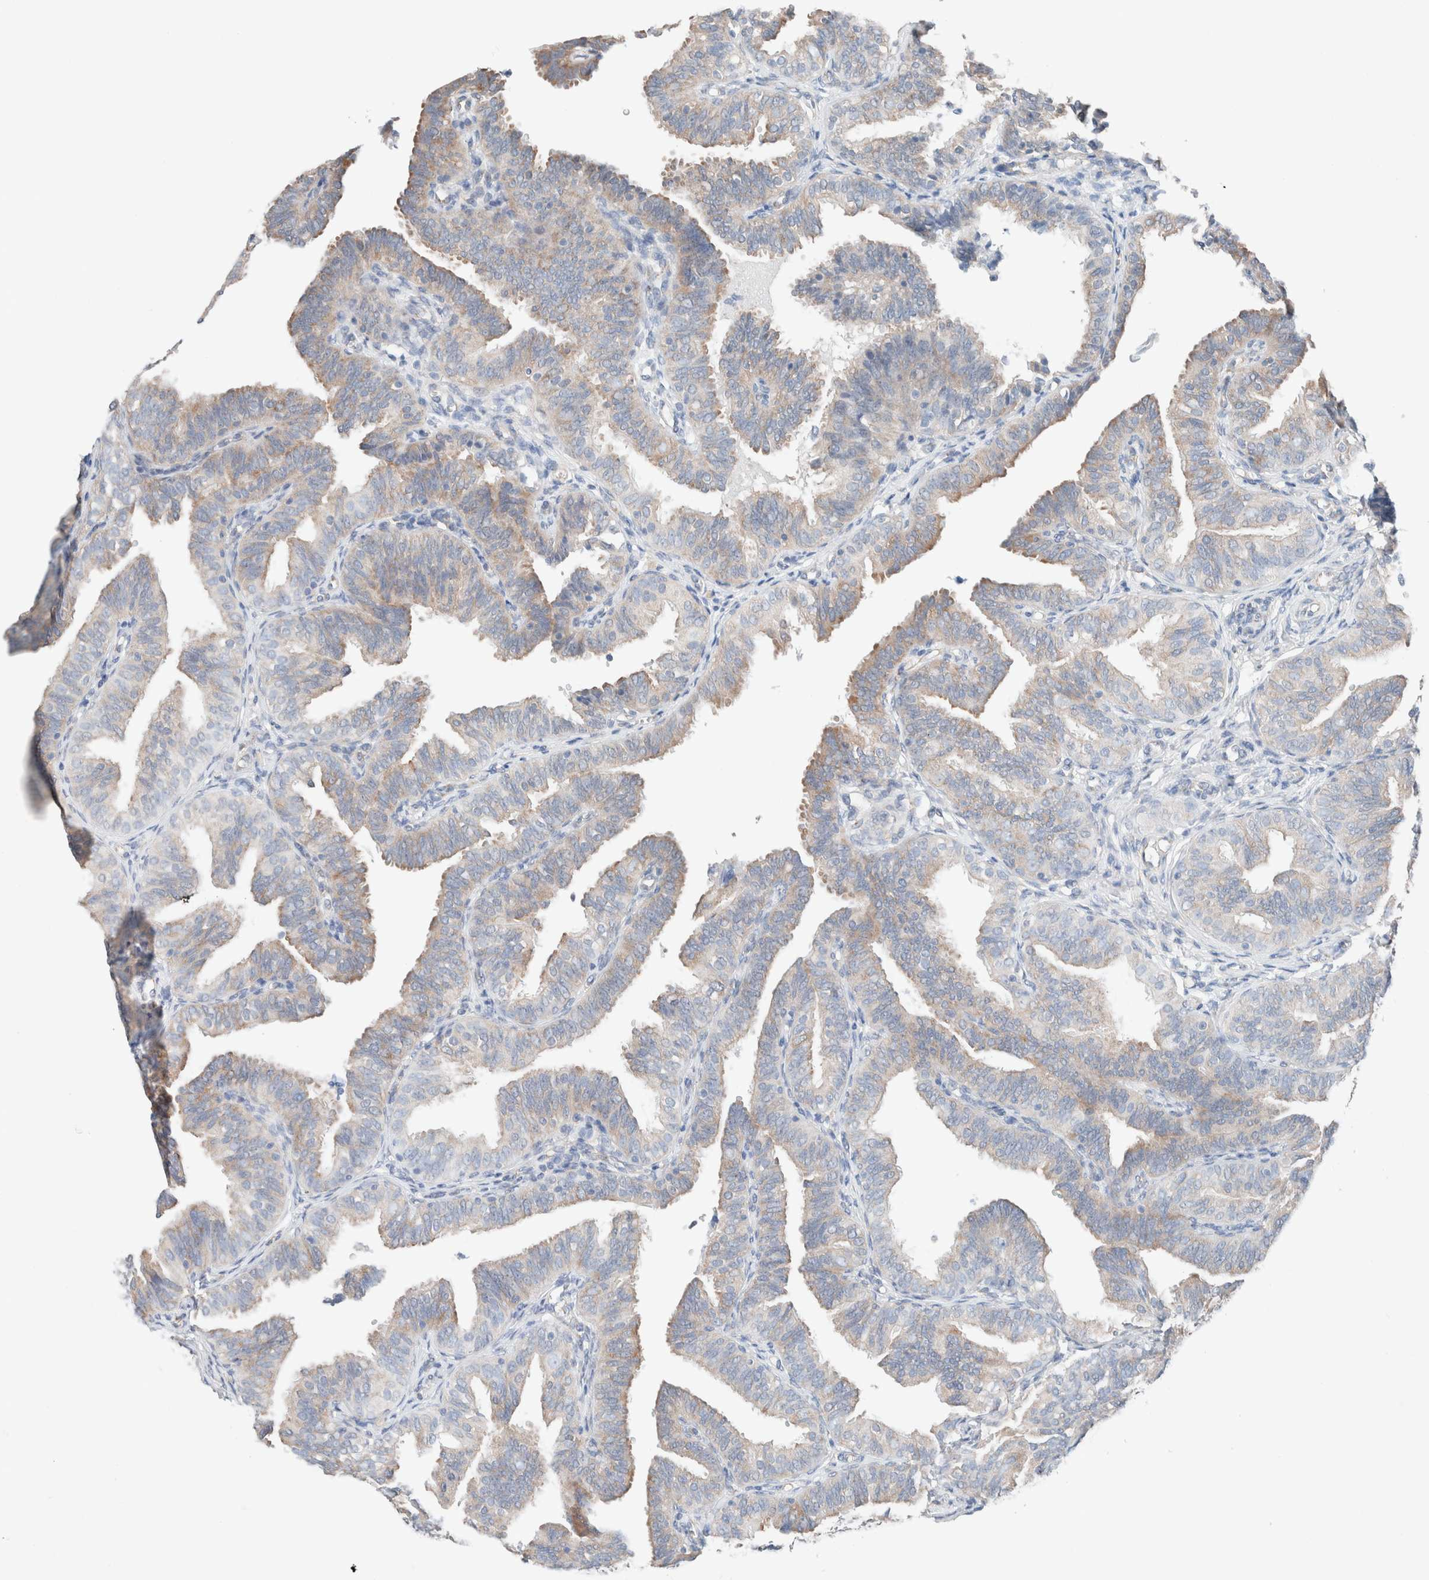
{"staining": {"intensity": "weak", "quantity": ">75%", "location": "cytoplasmic/membranous"}, "tissue": "fallopian tube", "cell_type": "Glandular cells", "image_type": "normal", "snomed": [{"axis": "morphology", "description": "Normal tissue, NOS"}, {"axis": "topography", "description": "Fallopian tube"}], "caption": "Unremarkable fallopian tube was stained to show a protein in brown. There is low levels of weak cytoplasmic/membranous positivity in approximately >75% of glandular cells.", "gene": "CASC3", "patient": {"sex": "female", "age": 35}}